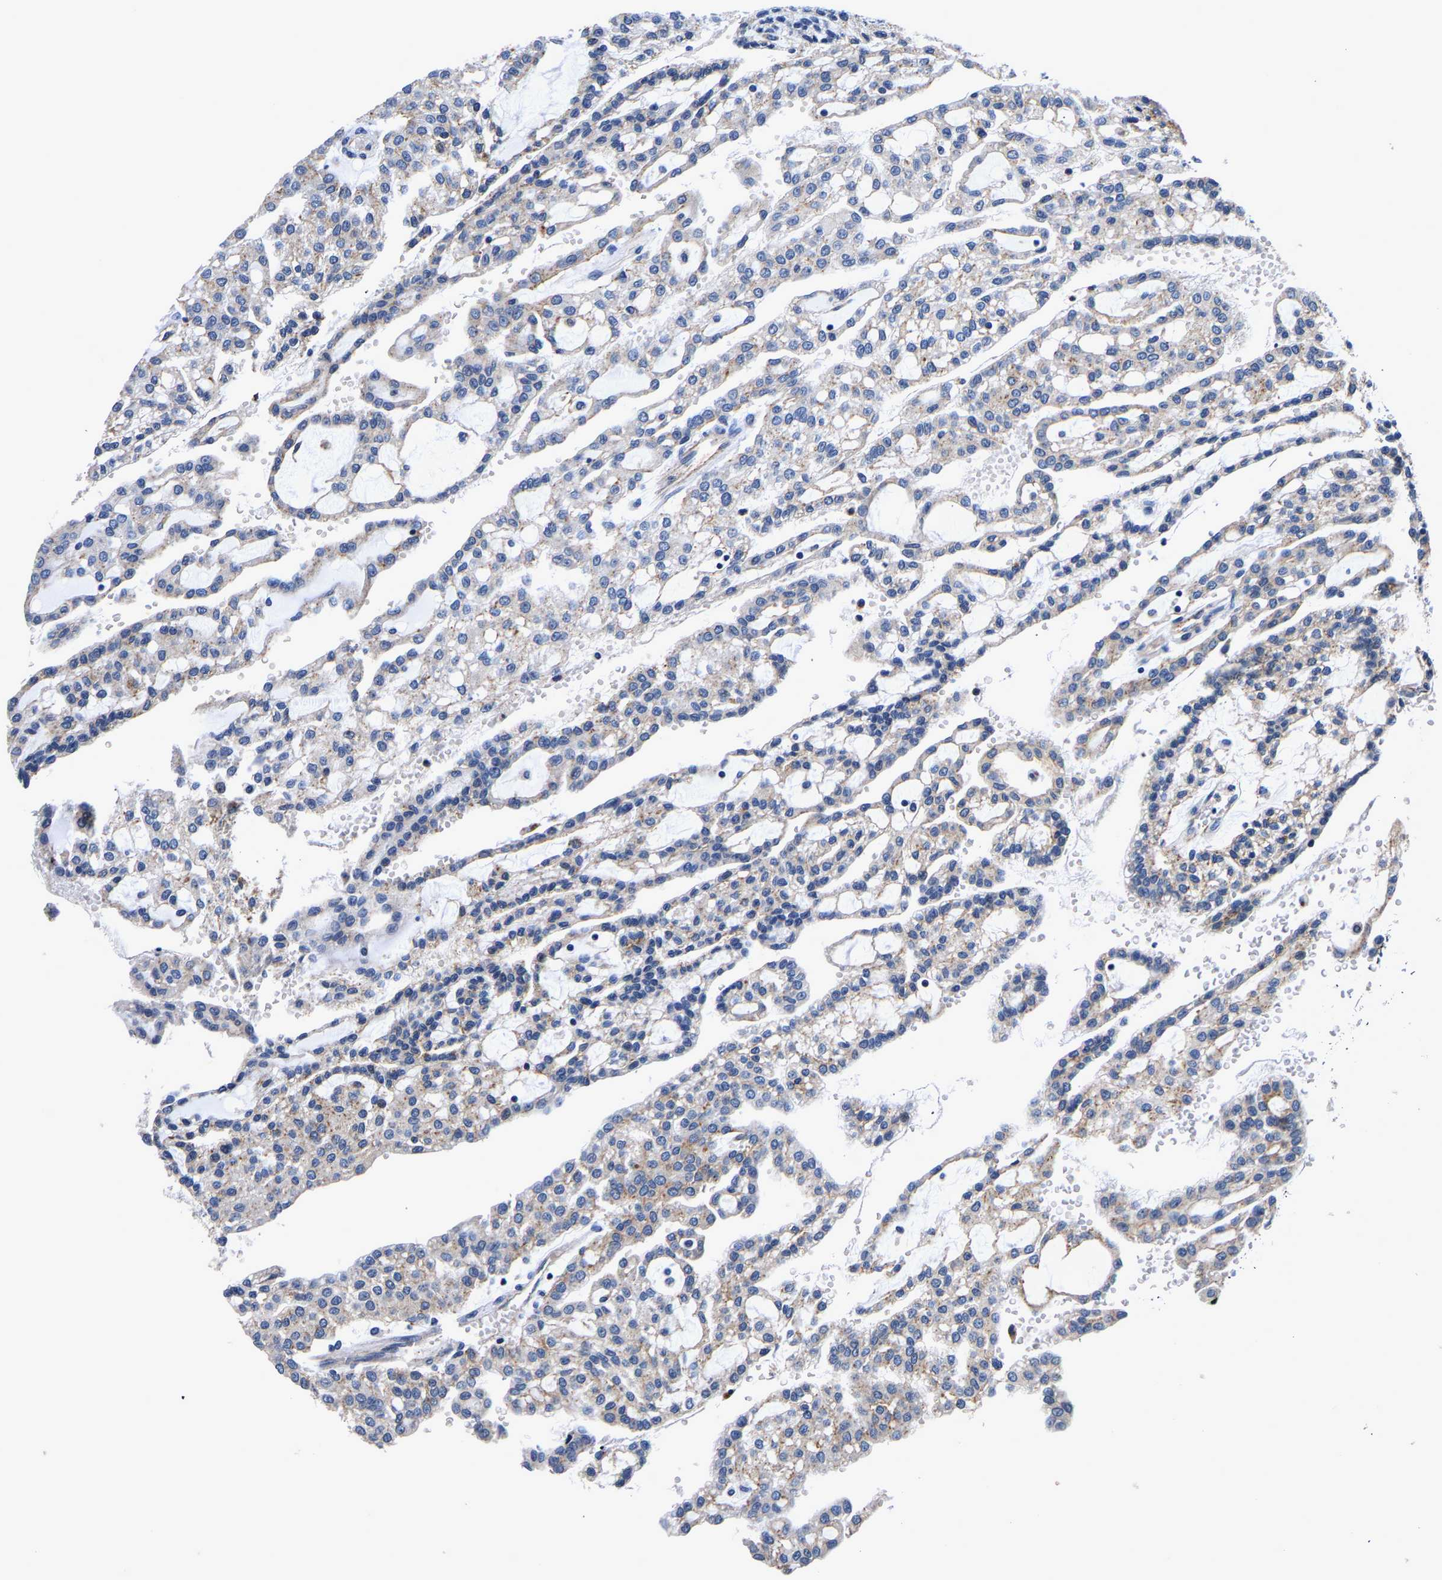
{"staining": {"intensity": "negative", "quantity": "none", "location": "none"}, "tissue": "renal cancer", "cell_type": "Tumor cells", "image_type": "cancer", "snomed": [{"axis": "morphology", "description": "Adenocarcinoma, NOS"}, {"axis": "topography", "description": "Kidney"}], "caption": "This is a micrograph of immunohistochemistry staining of renal cancer (adenocarcinoma), which shows no staining in tumor cells. Nuclei are stained in blue.", "gene": "GRN", "patient": {"sex": "male", "age": 63}}